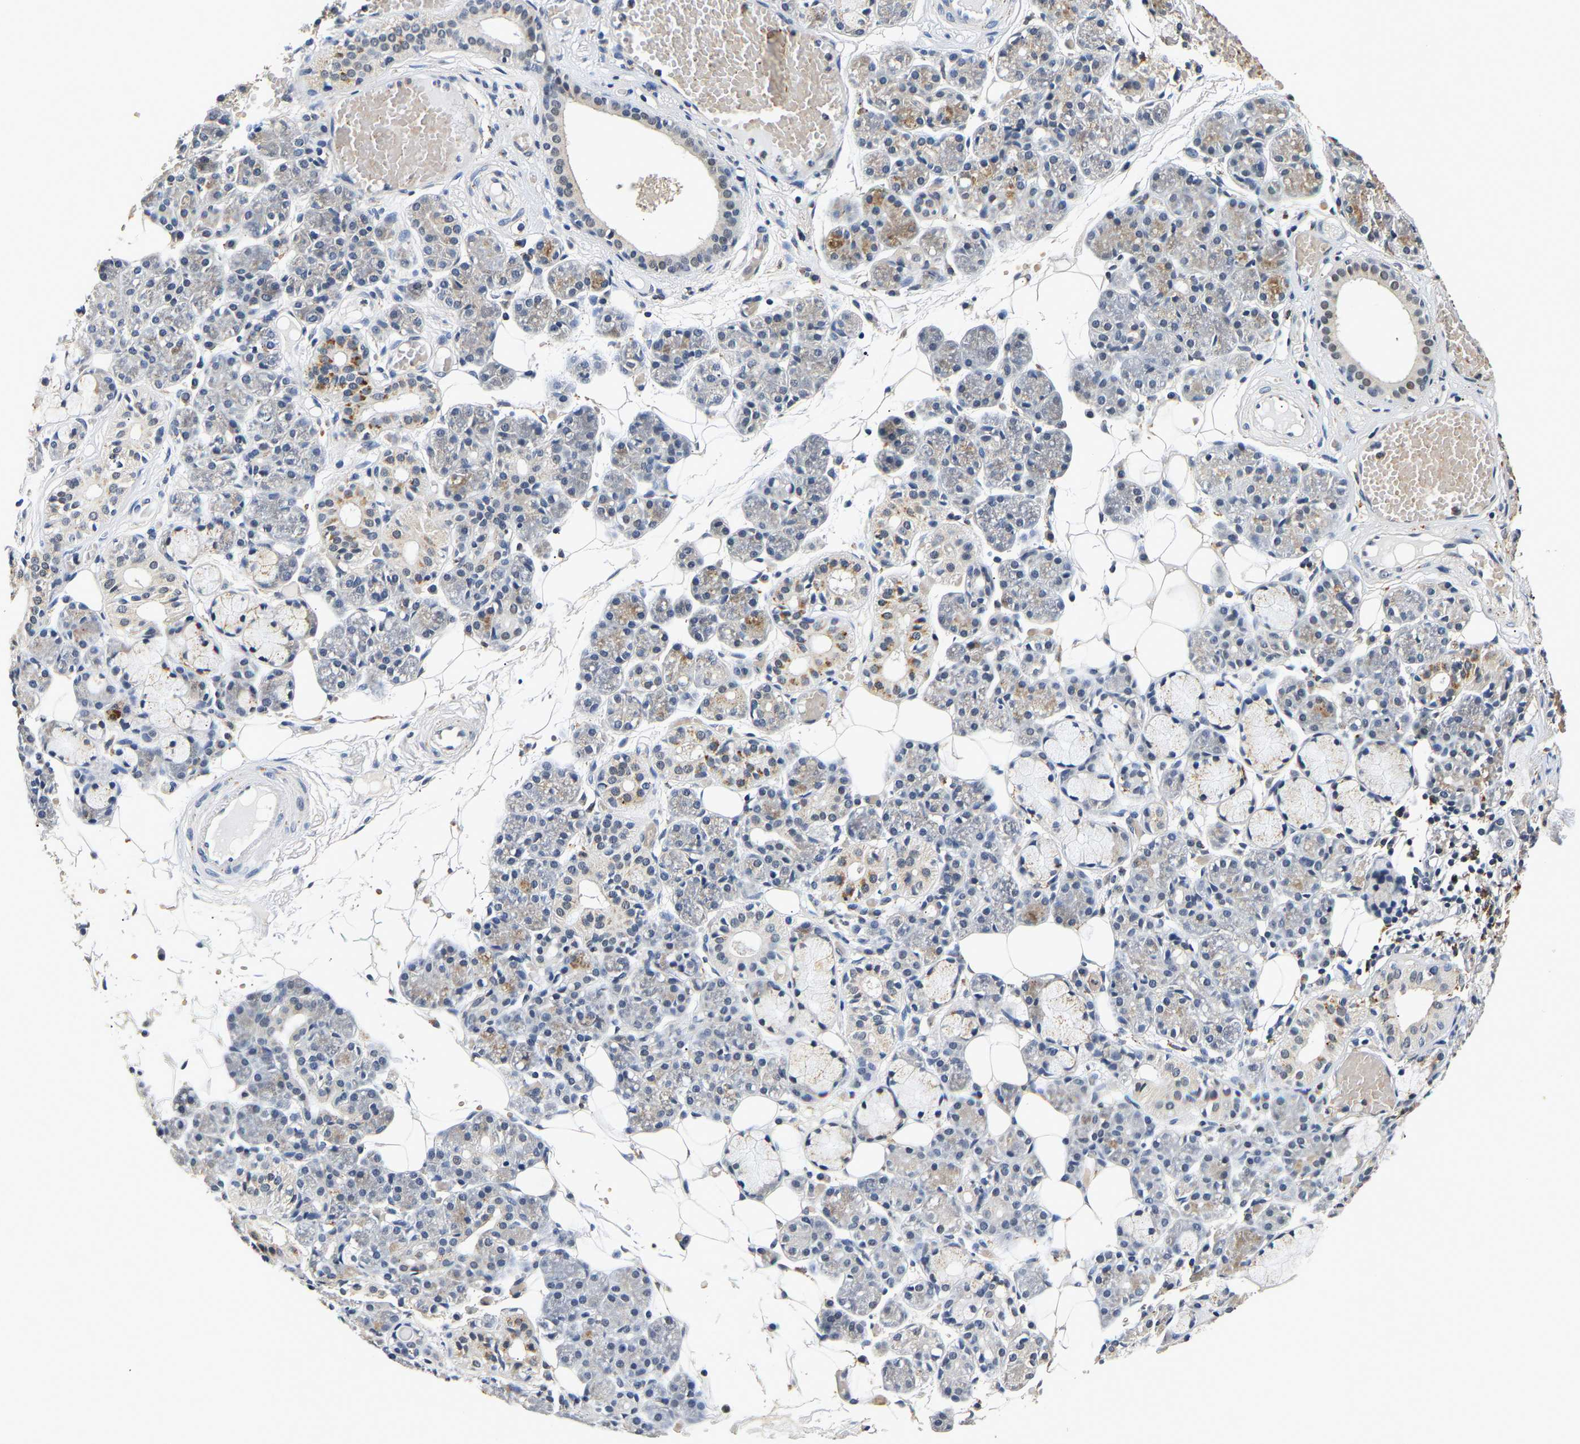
{"staining": {"intensity": "moderate", "quantity": "<25%", "location": "cytoplasmic/membranous"}, "tissue": "salivary gland", "cell_type": "Glandular cells", "image_type": "normal", "snomed": [{"axis": "morphology", "description": "Normal tissue, NOS"}, {"axis": "topography", "description": "Salivary gland"}], "caption": "Salivary gland stained with immunohistochemistry (IHC) displays moderate cytoplasmic/membranous expression in approximately <25% of glandular cells. (IHC, brightfield microscopy, high magnification).", "gene": "SMU1", "patient": {"sex": "male", "age": 63}}